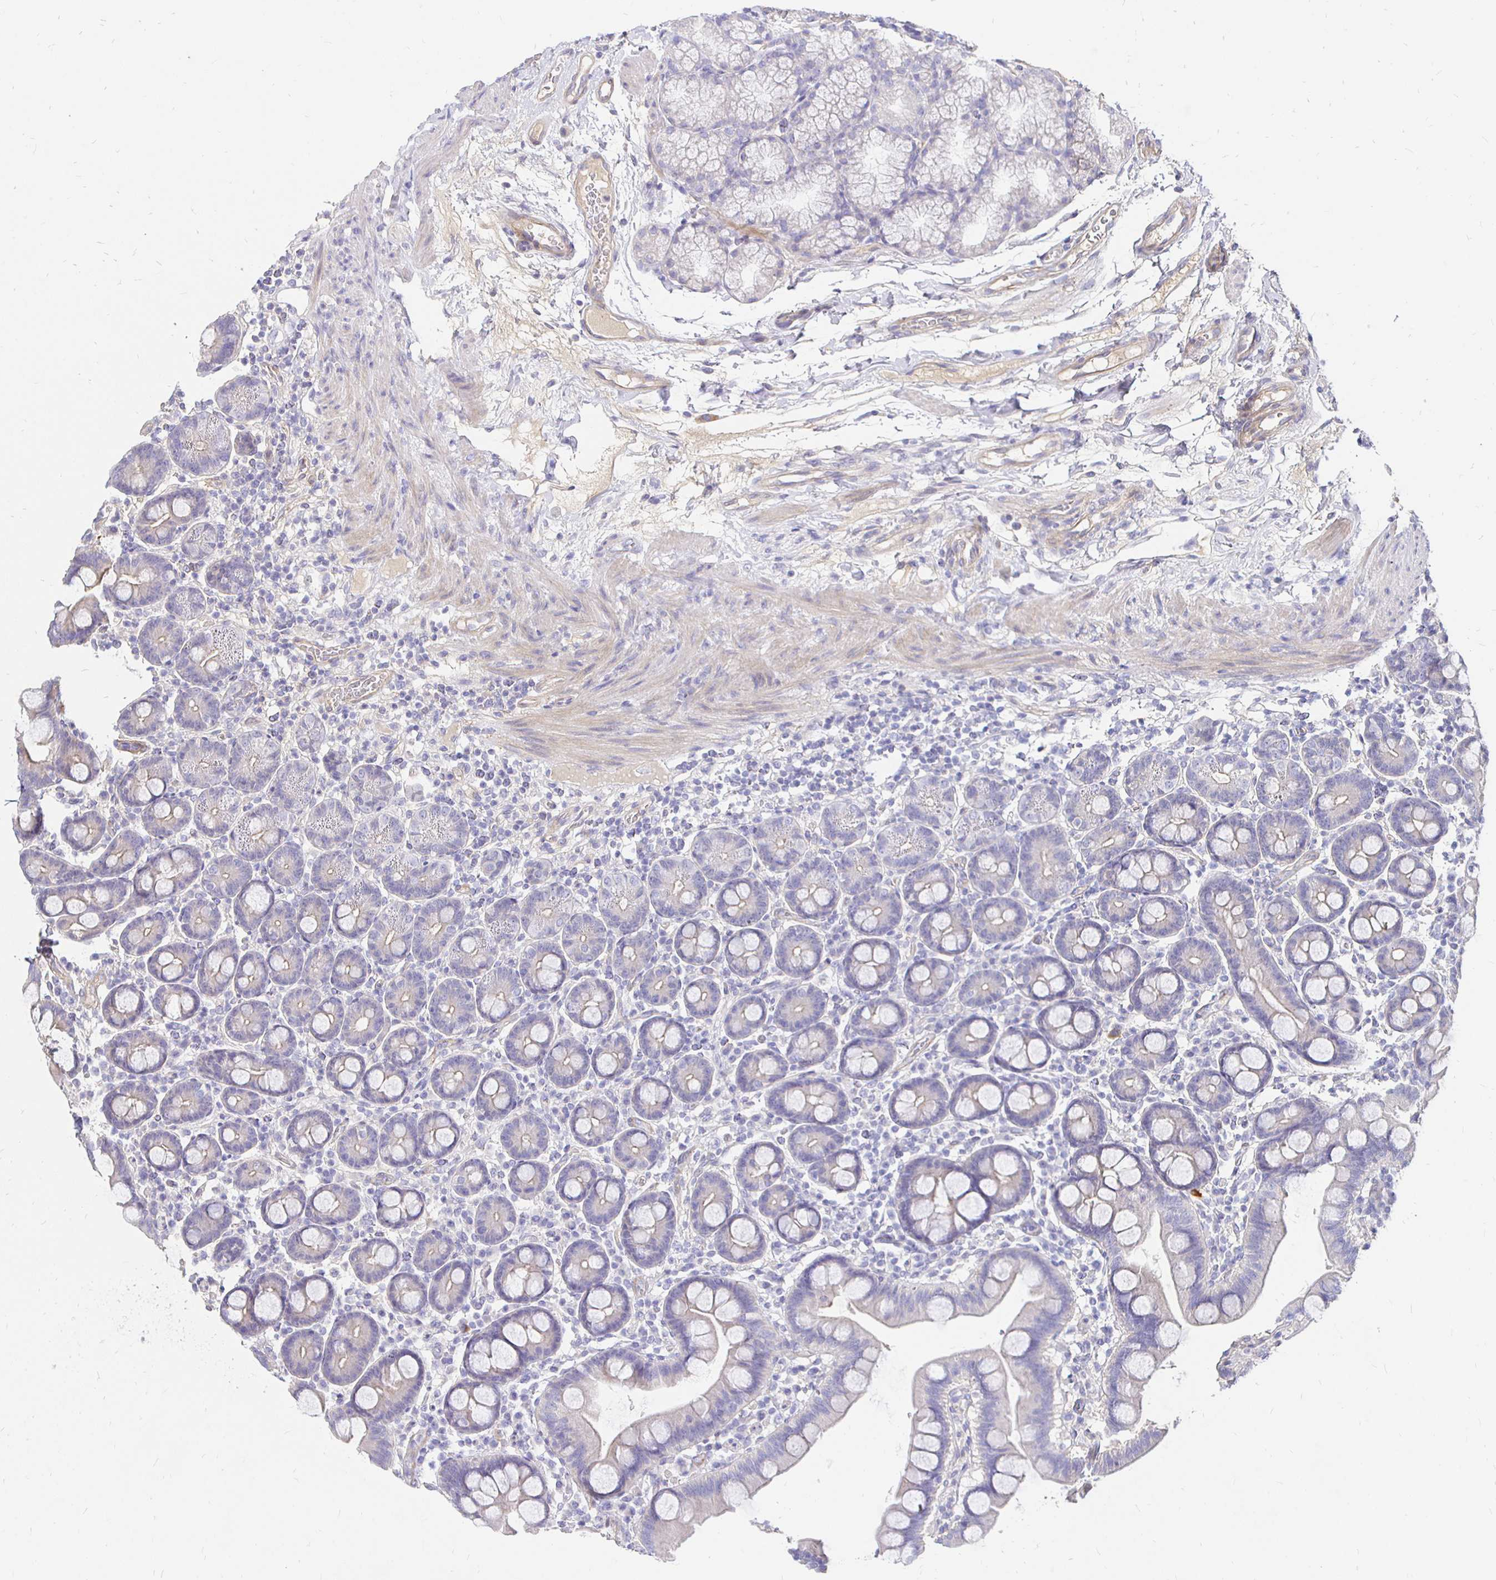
{"staining": {"intensity": "weak", "quantity": "<25%", "location": "cytoplasmic/membranous"}, "tissue": "duodenum", "cell_type": "Glandular cells", "image_type": "normal", "snomed": [{"axis": "morphology", "description": "Normal tissue, NOS"}, {"axis": "topography", "description": "Duodenum"}], "caption": "Immunohistochemistry of normal duodenum reveals no positivity in glandular cells. (DAB (3,3'-diaminobenzidine) immunohistochemistry (IHC), high magnification).", "gene": "PALM2AKAP2", "patient": {"sex": "male", "age": 59}}